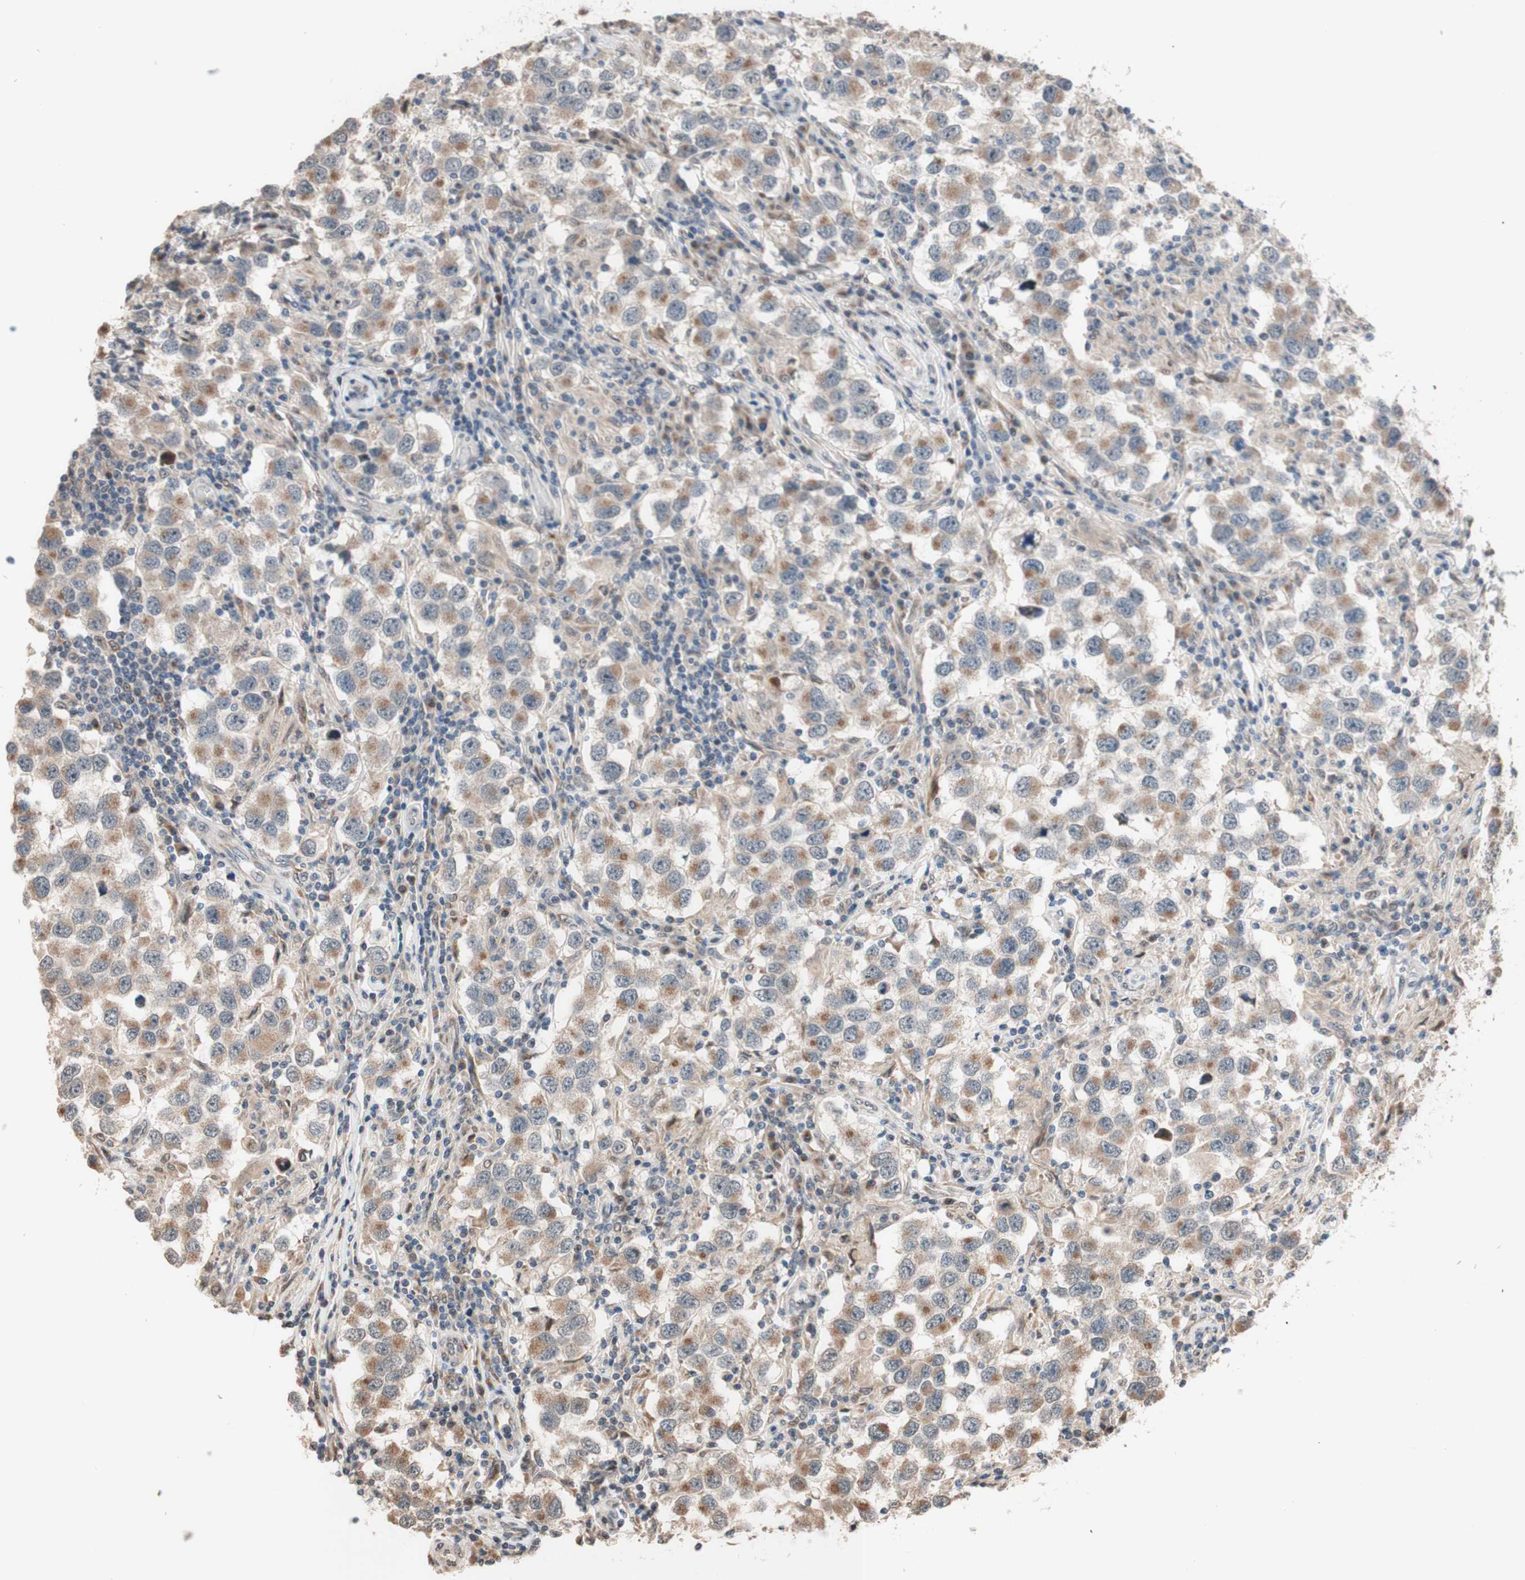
{"staining": {"intensity": "moderate", "quantity": ">75%", "location": "cytoplasmic/membranous"}, "tissue": "testis cancer", "cell_type": "Tumor cells", "image_type": "cancer", "snomed": [{"axis": "morphology", "description": "Carcinoma, Embryonal, NOS"}, {"axis": "topography", "description": "Testis"}], "caption": "Moderate cytoplasmic/membranous protein expression is seen in approximately >75% of tumor cells in testis cancer.", "gene": "CCNC", "patient": {"sex": "male", "age": 21}}